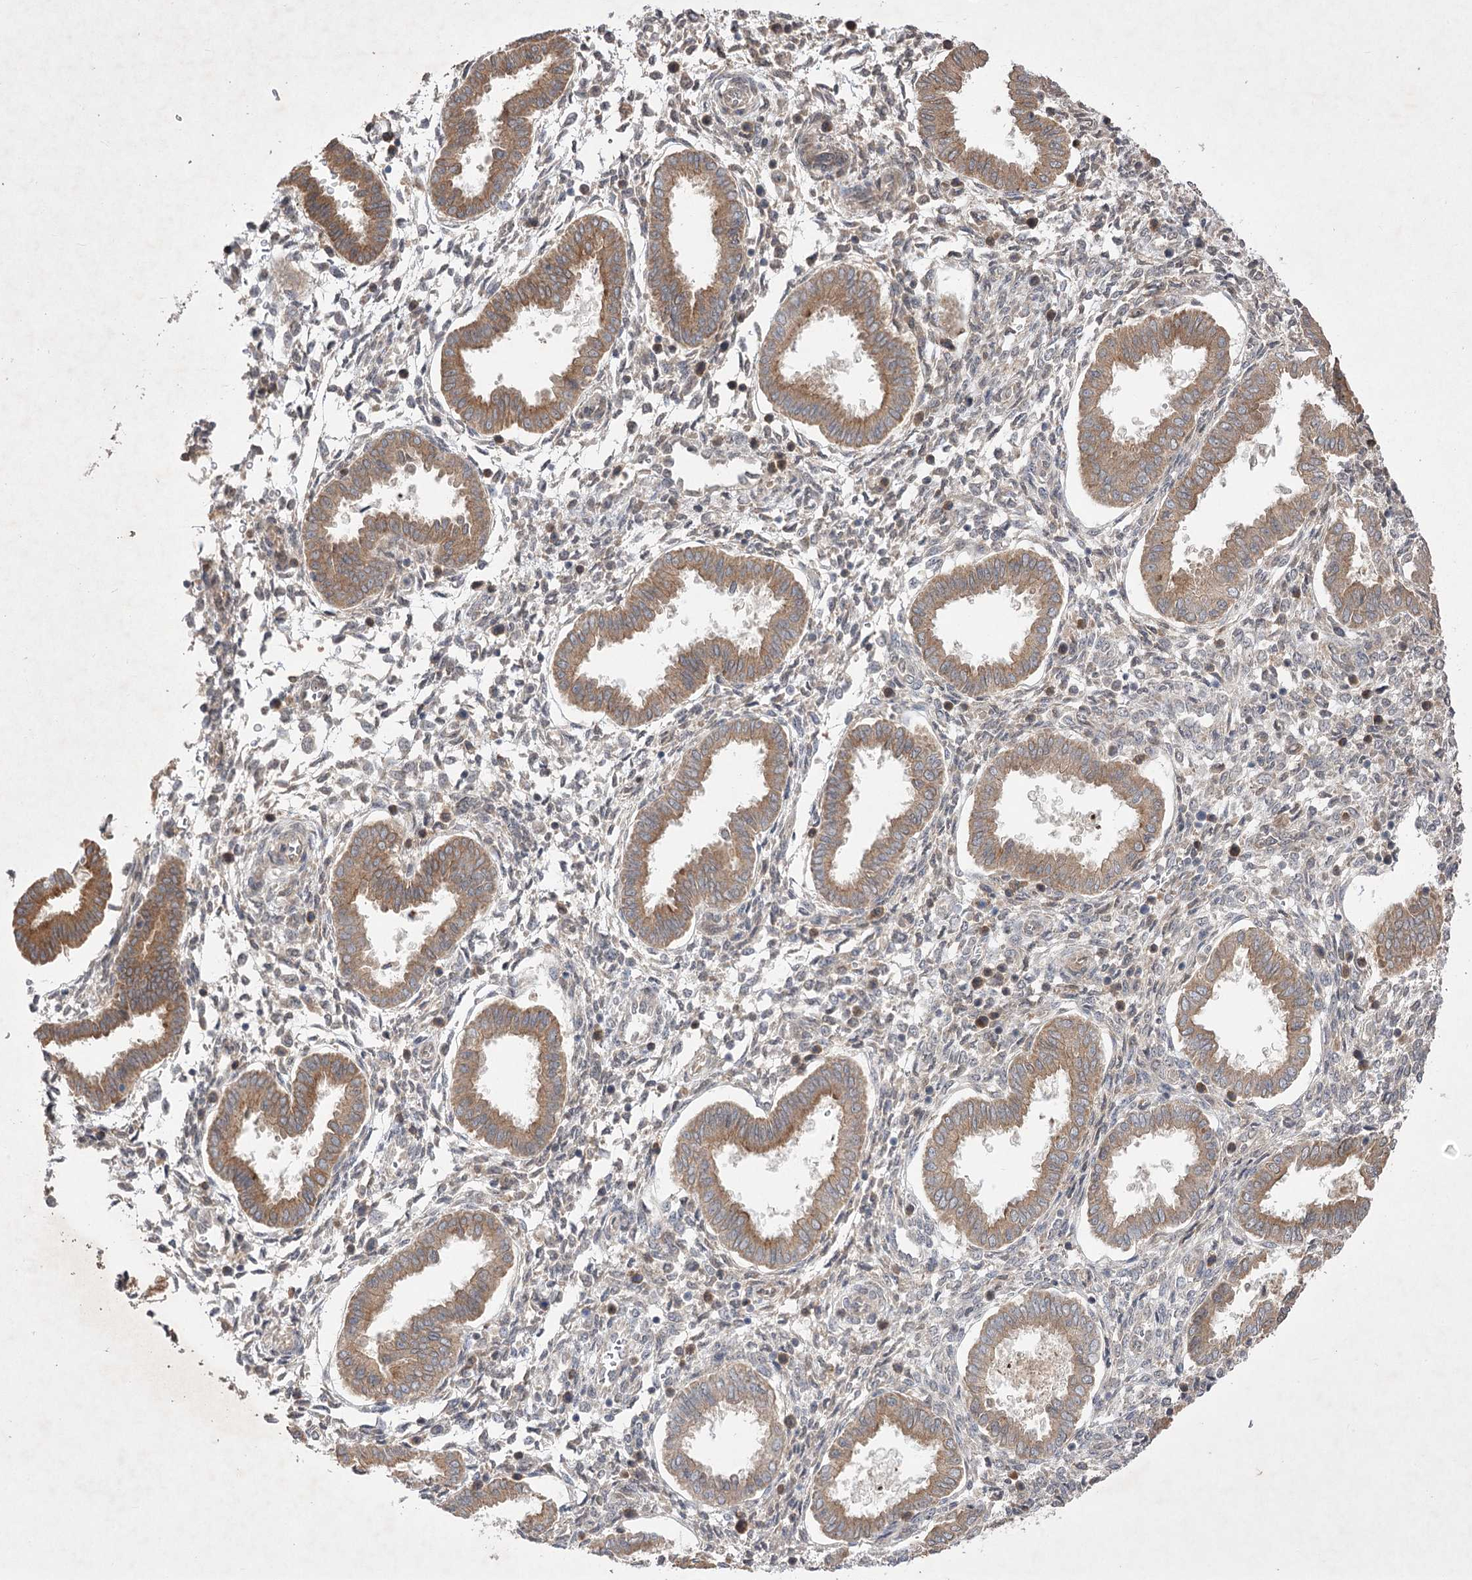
{"staining": {"intensity": "weak", "quantity": "25%-75%", "location": "cytoplasmic/membranous"}, "tissue": "endometrium", "cell_type": "Cells in endometrial stroma", "image_type": "normal", "snomed": [{"axis": "morphology", "description": "Normal tissue, NOS"}, {"axis": "topography", "description": "Endometrium"}], "caption": "Immunohistochemistry (IHC) of benign human endometrium displays low levels of weak cytoplasmic/membranous positivity in about 25%-75% of cells in endometrial stroma.", "gene": "HELT", "patient": {"sex": "female", "age": 24}}